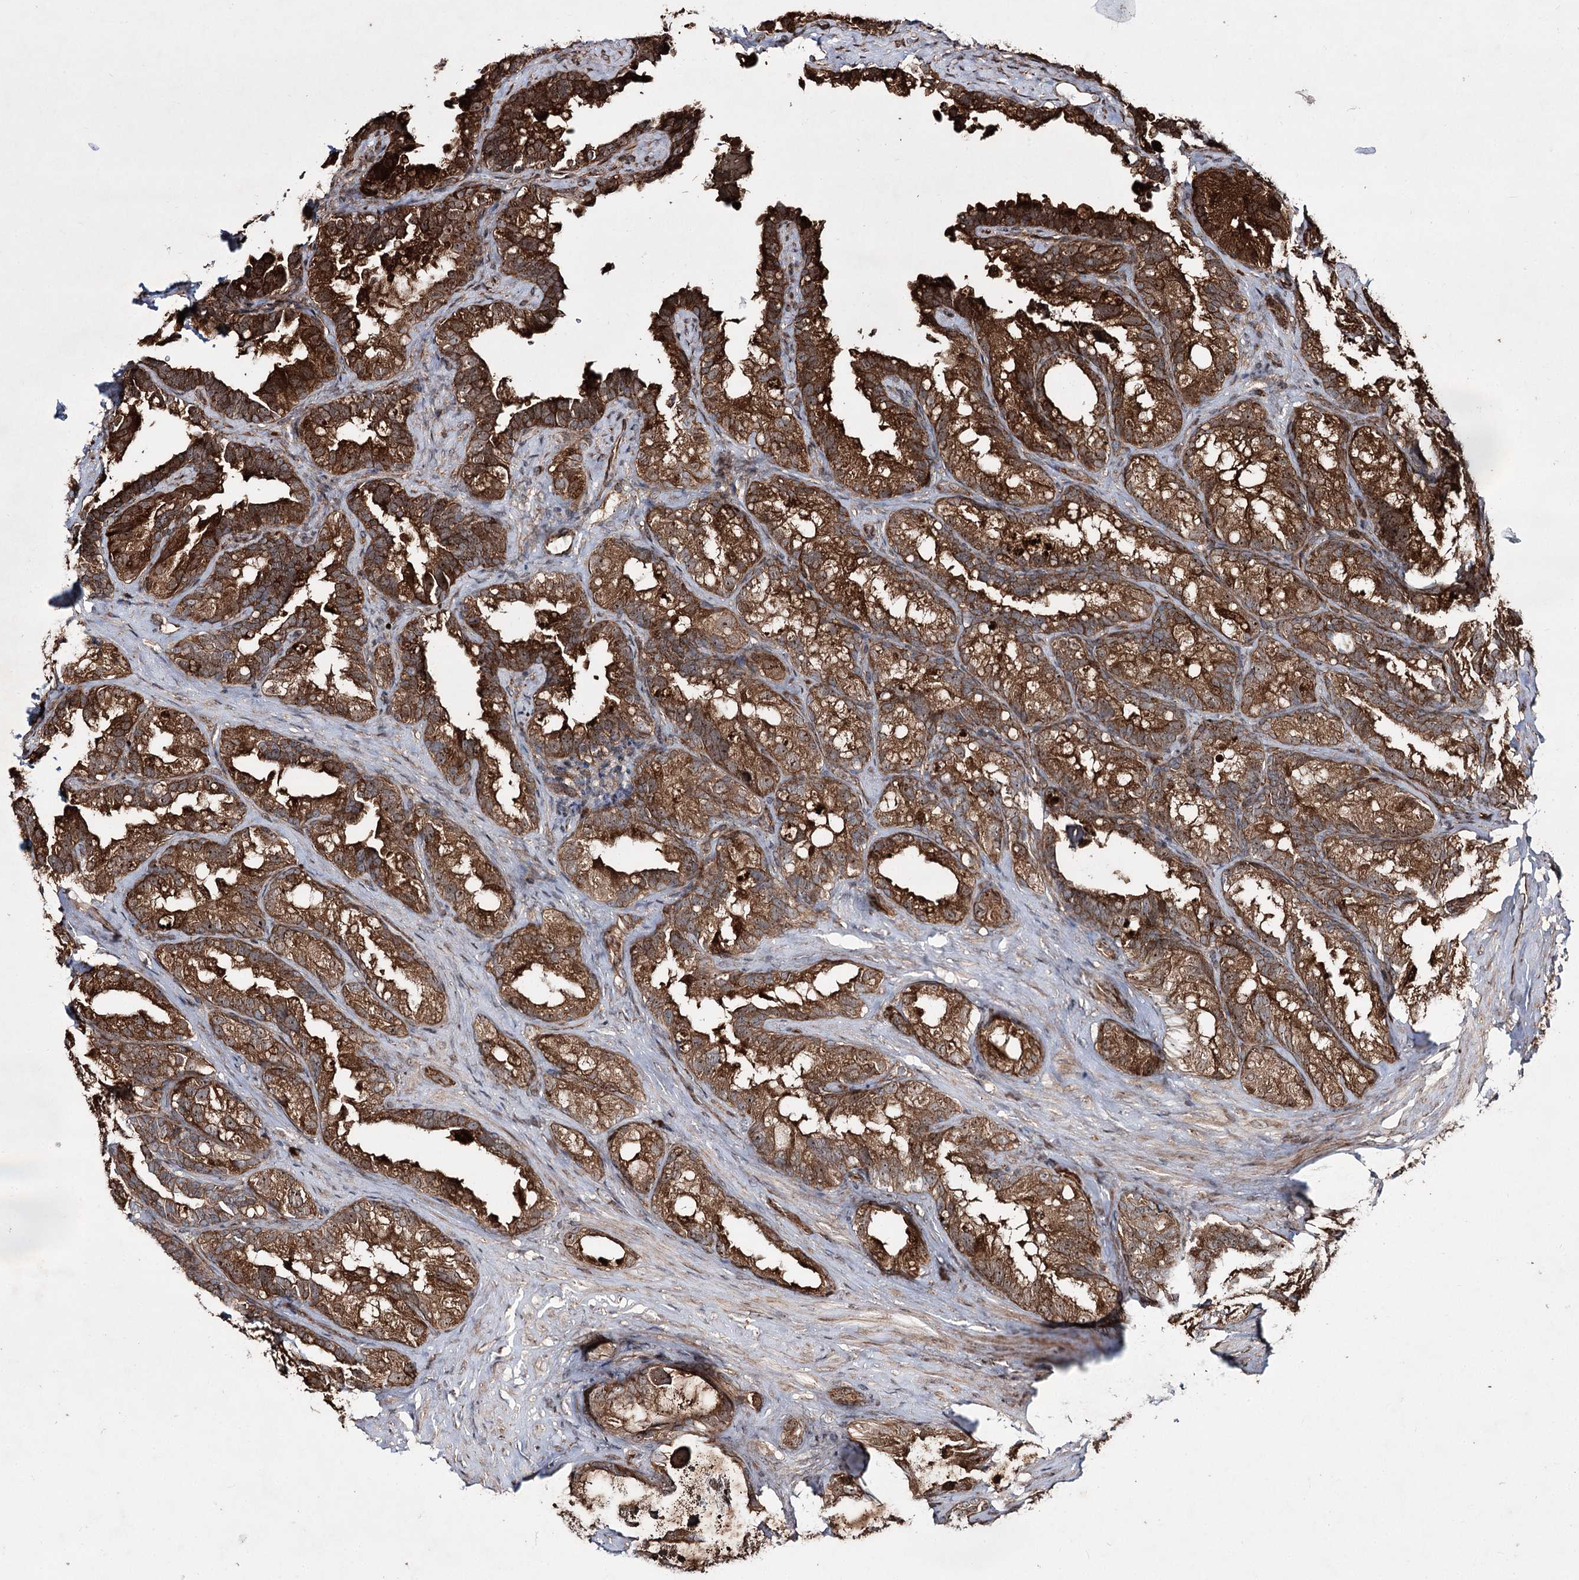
{"staining": {"intensity": "strong", "quantity": ">75%", "location": "cytoplasmic/membranous"}, "tissue": "seminal vesicle", "cell_type": "Glandular cells", "image_type": "normal", "snomed": [{"axis": "morphology", "description": "Normal tissue, NOS"}, {"axis": "topography", "description": "Seminal veicle"}], "caption": "High-magnification brightfield microscopy of unremarkable seminal vesicle stained with DAB (3,3'-diaminobenzidine) (brown) and counterstained with hematoxylin (blue). glandular cells exhibit strong cytoplasmic/membranous expression is present in approximately>75% of cells.", "gene": "SERINC5", "patient": {"sex": "male", "age": 60}}